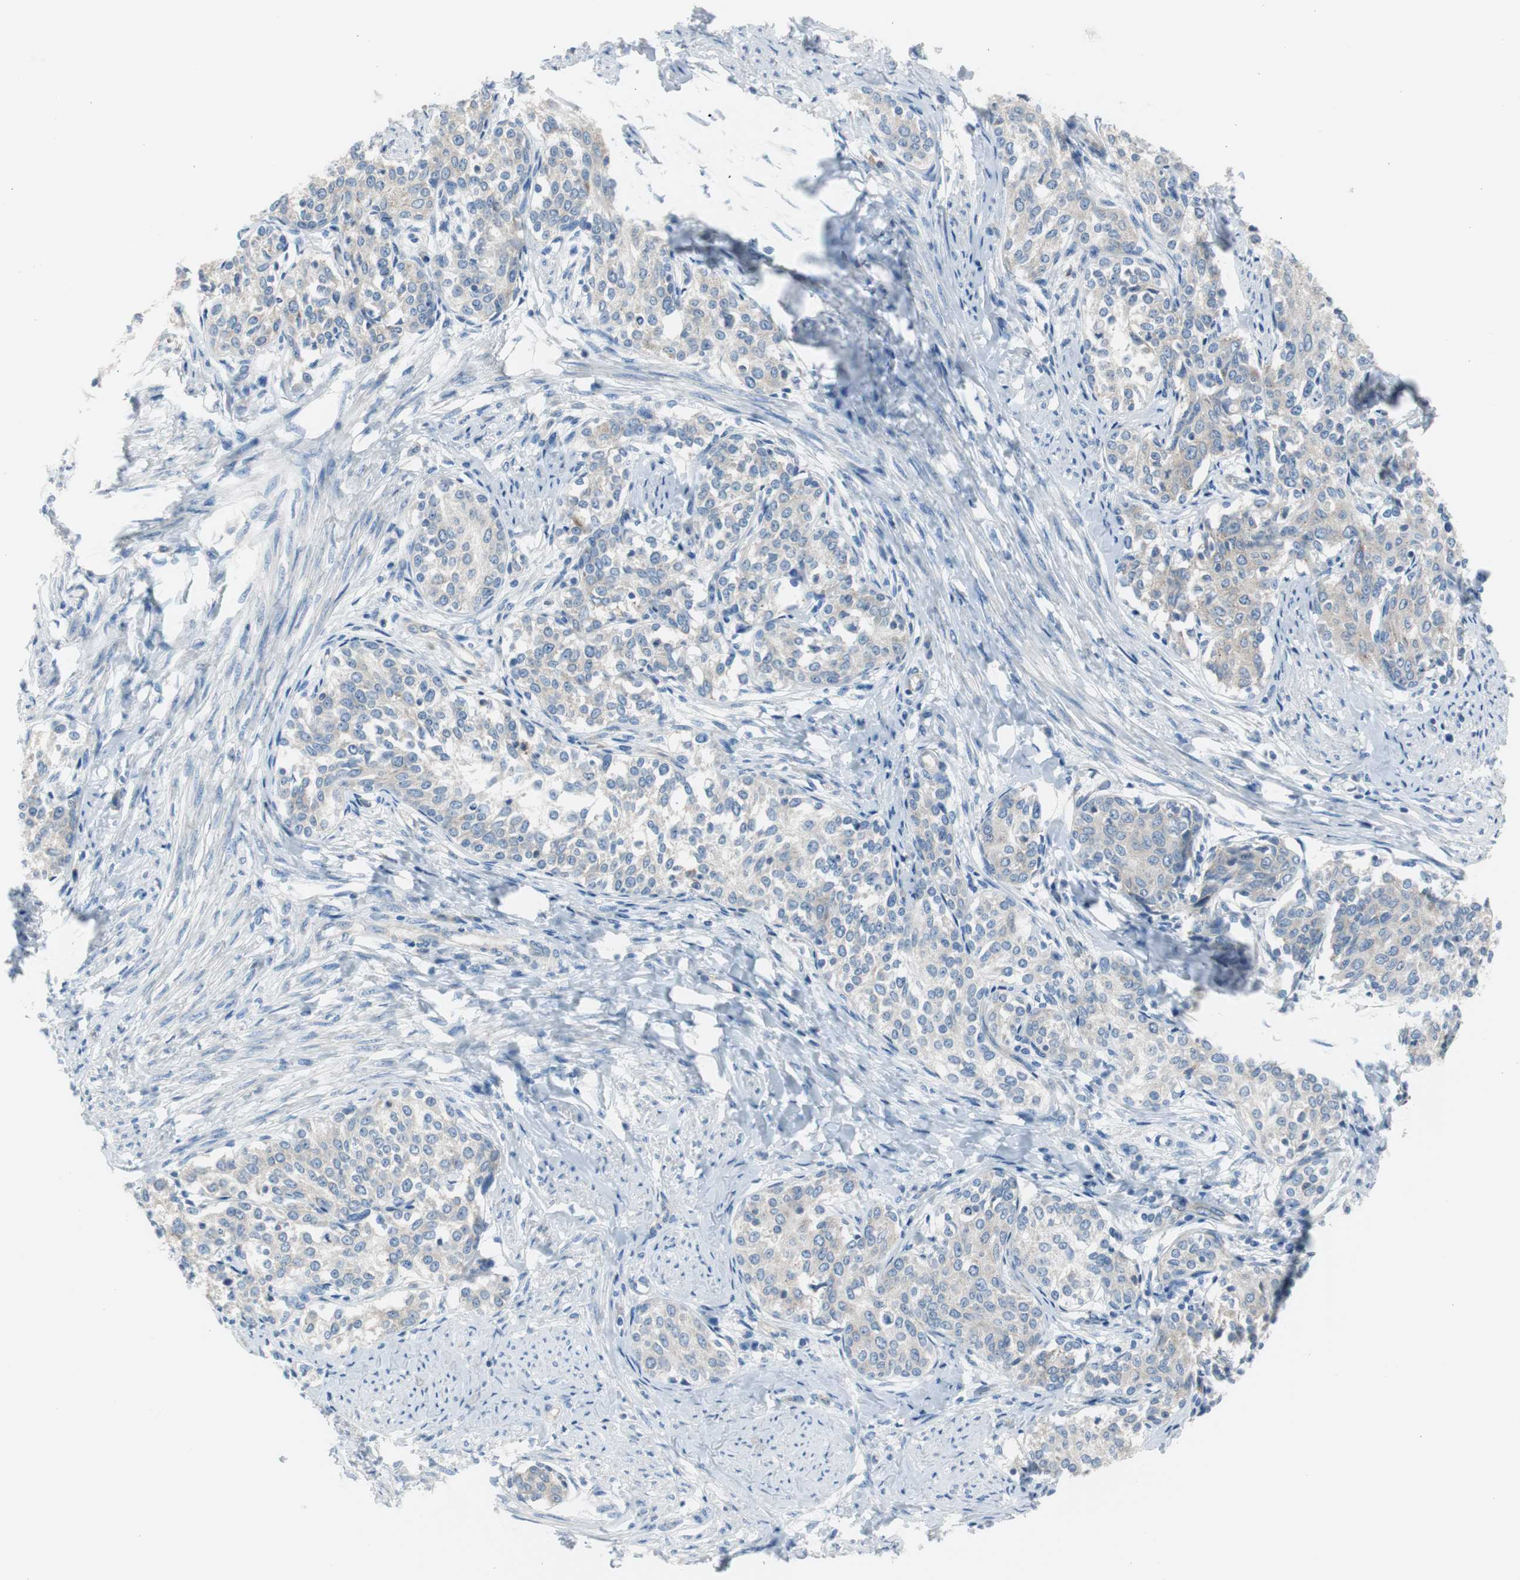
{"staining": {"intensity": "weak", "quantity": ">75%", "location": "cytoplasmic/membranous"}, "tissue": "cervical cancer", "cell_type": "Tumor cells", "image_type": "cancer", "snomed": [{"axis": "morphology", "description": "Squamous cell carcinoma, NOS"}, {"axis": "morphology", "description": "Adenocarcinoma, NOS"}, {"axis": "topography", "description": "Cervix"}], "caption": "DAB (3,3'-diaminobenzidine) immunohistochemical staining of human squamous cell carcinoma (cervical) exhibits weak cytoplasmic/membranous protein expression in approximately >75% of tumor cells. (DAB (3,3'-diaminobenzidine) IHC, brown staining for protein, blue staining for nuclei).", "gene": "RPS12", "patient": {"sex": "female", "age": 52}}